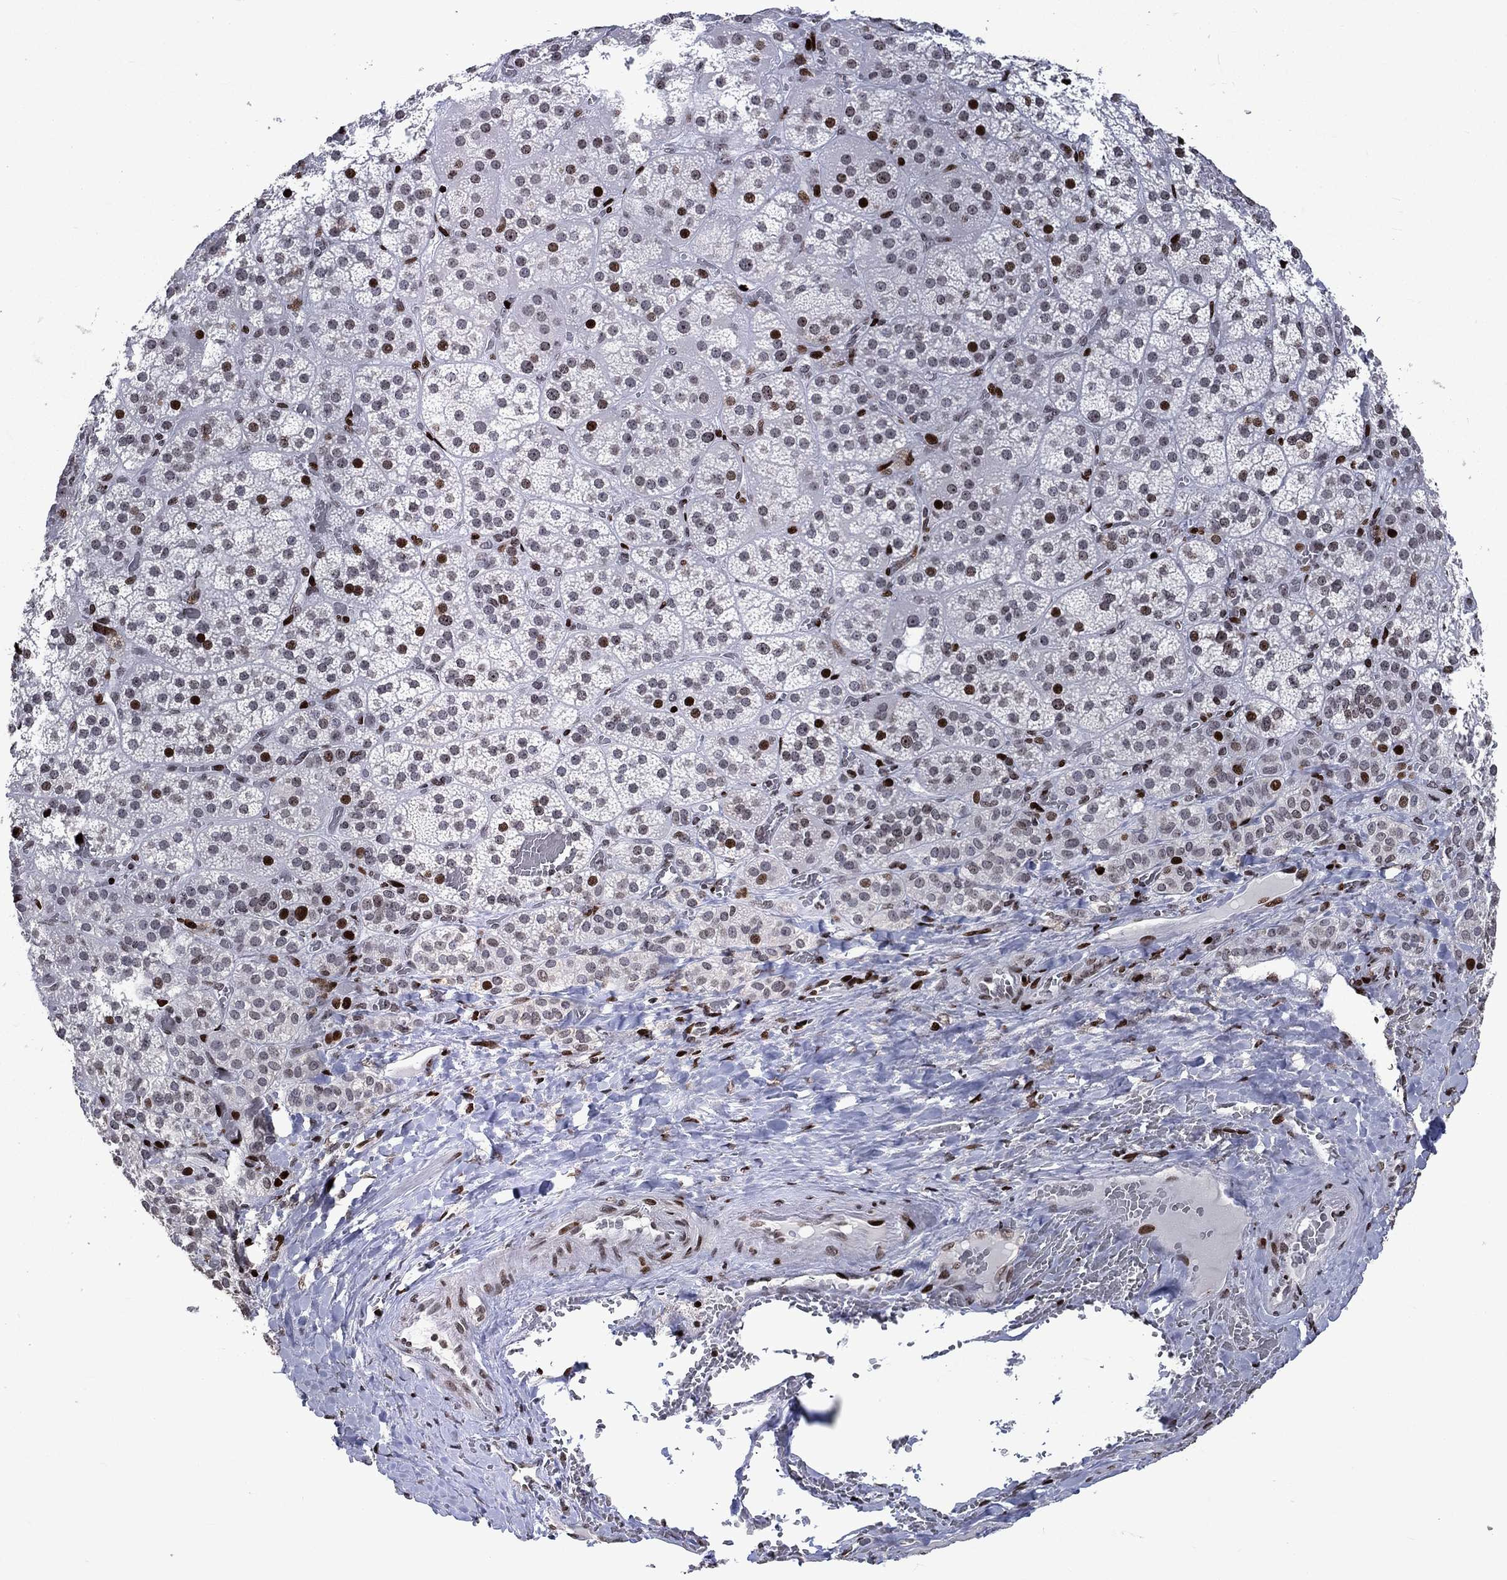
{"staining": {"intensity": "strong", "quantity": "25%-75%", "location": "nuclear"}, "tissue": "adrenal gland", "cell_type": "Glandular cells", "image_type": "normal", "snomed": [{"axis": "morphology", "description": "Normal tissue, NOS"}, {"axis": "topography", "description": "Adrenal gland"}], "caption": "Protein staining shows strong nuclear positivity in approximately 25%-75% of glandular cells in benign adrenal gland.", "gene": "SRSF3", "patient": {"sex": "male", "age": 57}}